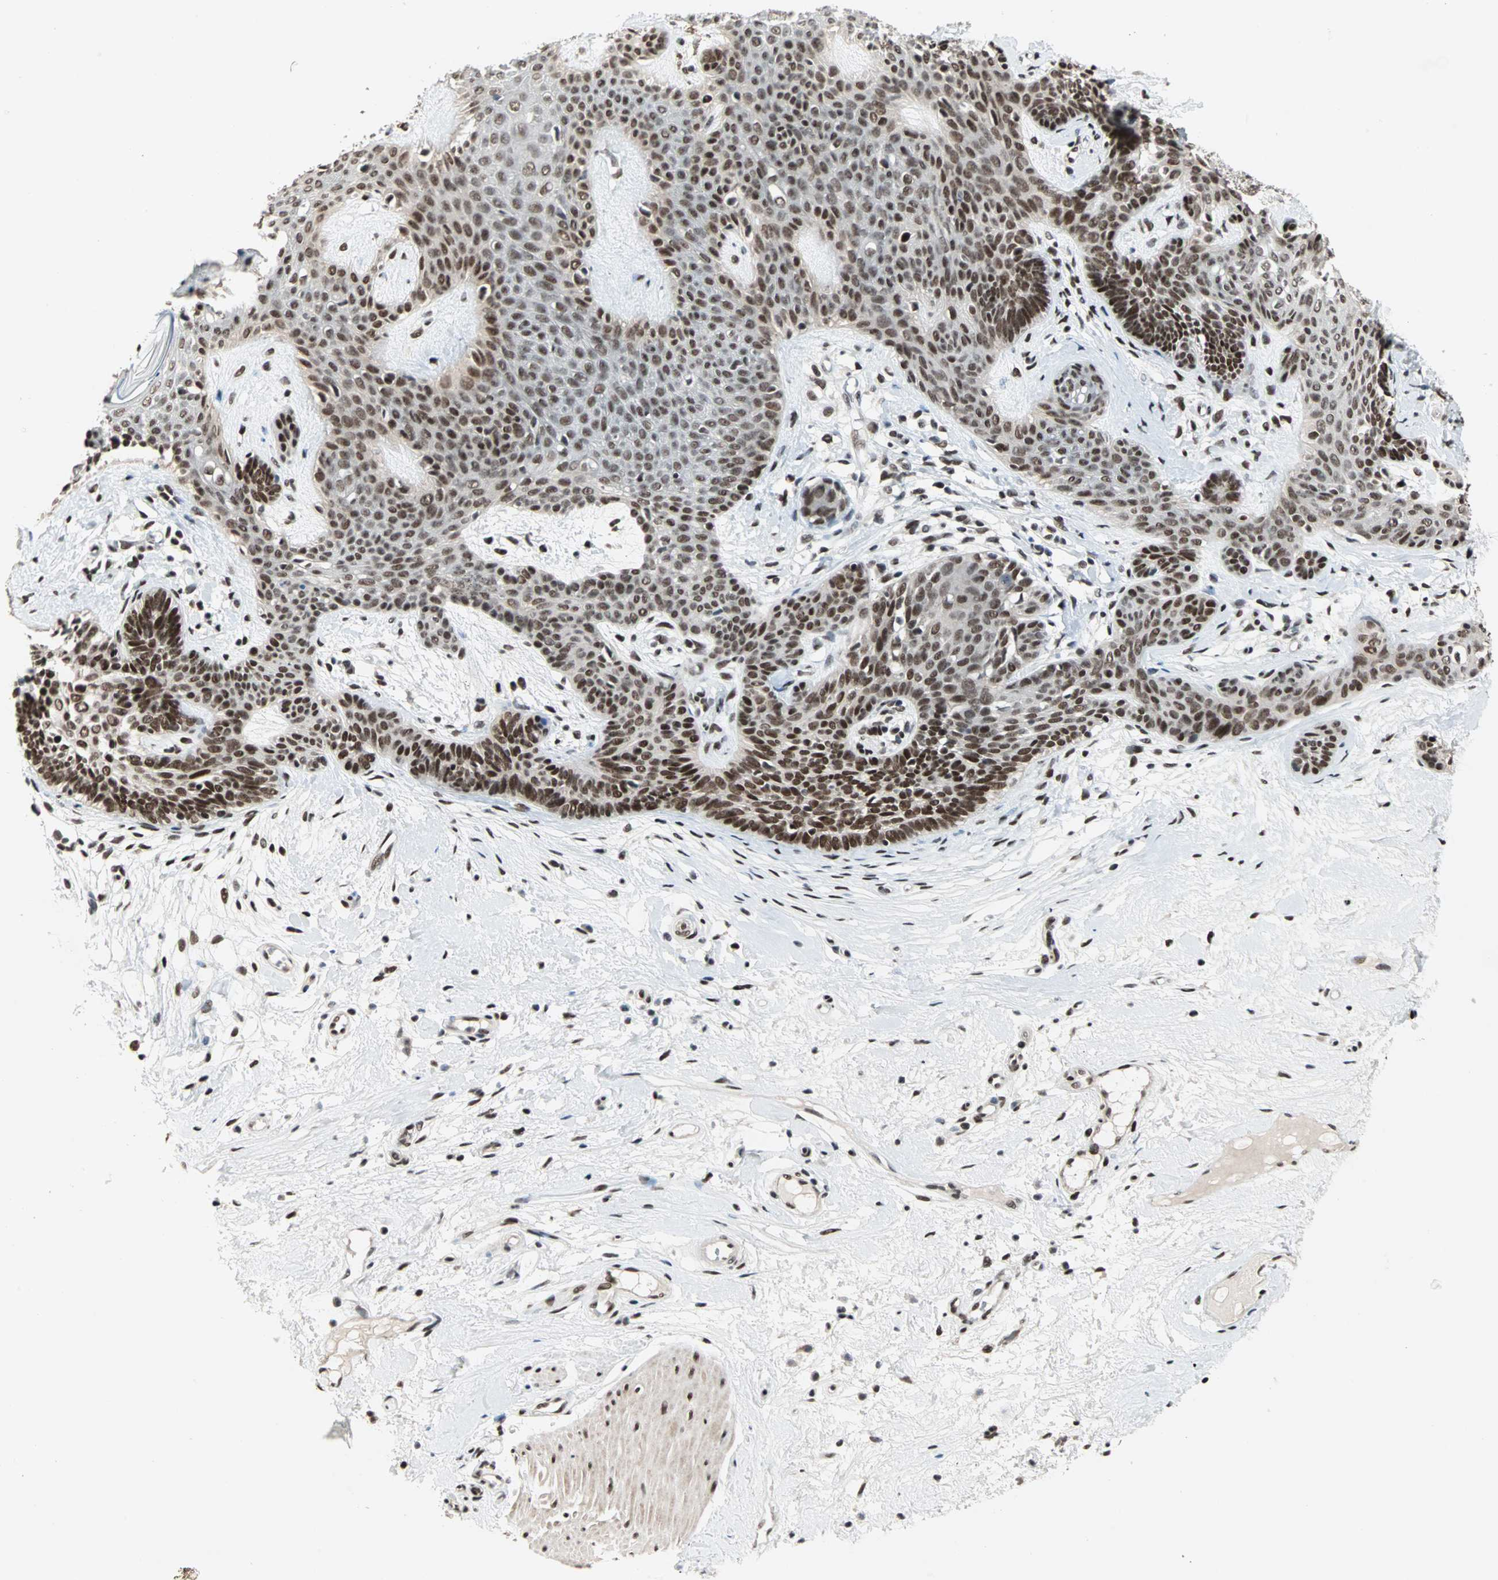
{"staining": {"intensity": "strong", "quantity": ">75%", "location": "nuclear"}, "tissue": "skin cancer", "cell_type": "Tumor cells", "image_type": "cancer", "snomed": [{"axis": "morphology", "description": "Developmental malformation"}, {"axis": "morphology", "description": "Basal cell carcinoma"}, {"axis": "topography", "description": "Skin"}], "caption": "Basal cell carcinoma (skin) tissue displays strong nuclear staining in approximately >75% of tumor cells (brown staining indicates protein expression, while blue staining denotes nuclei).", "gene": "BLM", "patient": {"sex": "female", "age": 62}}